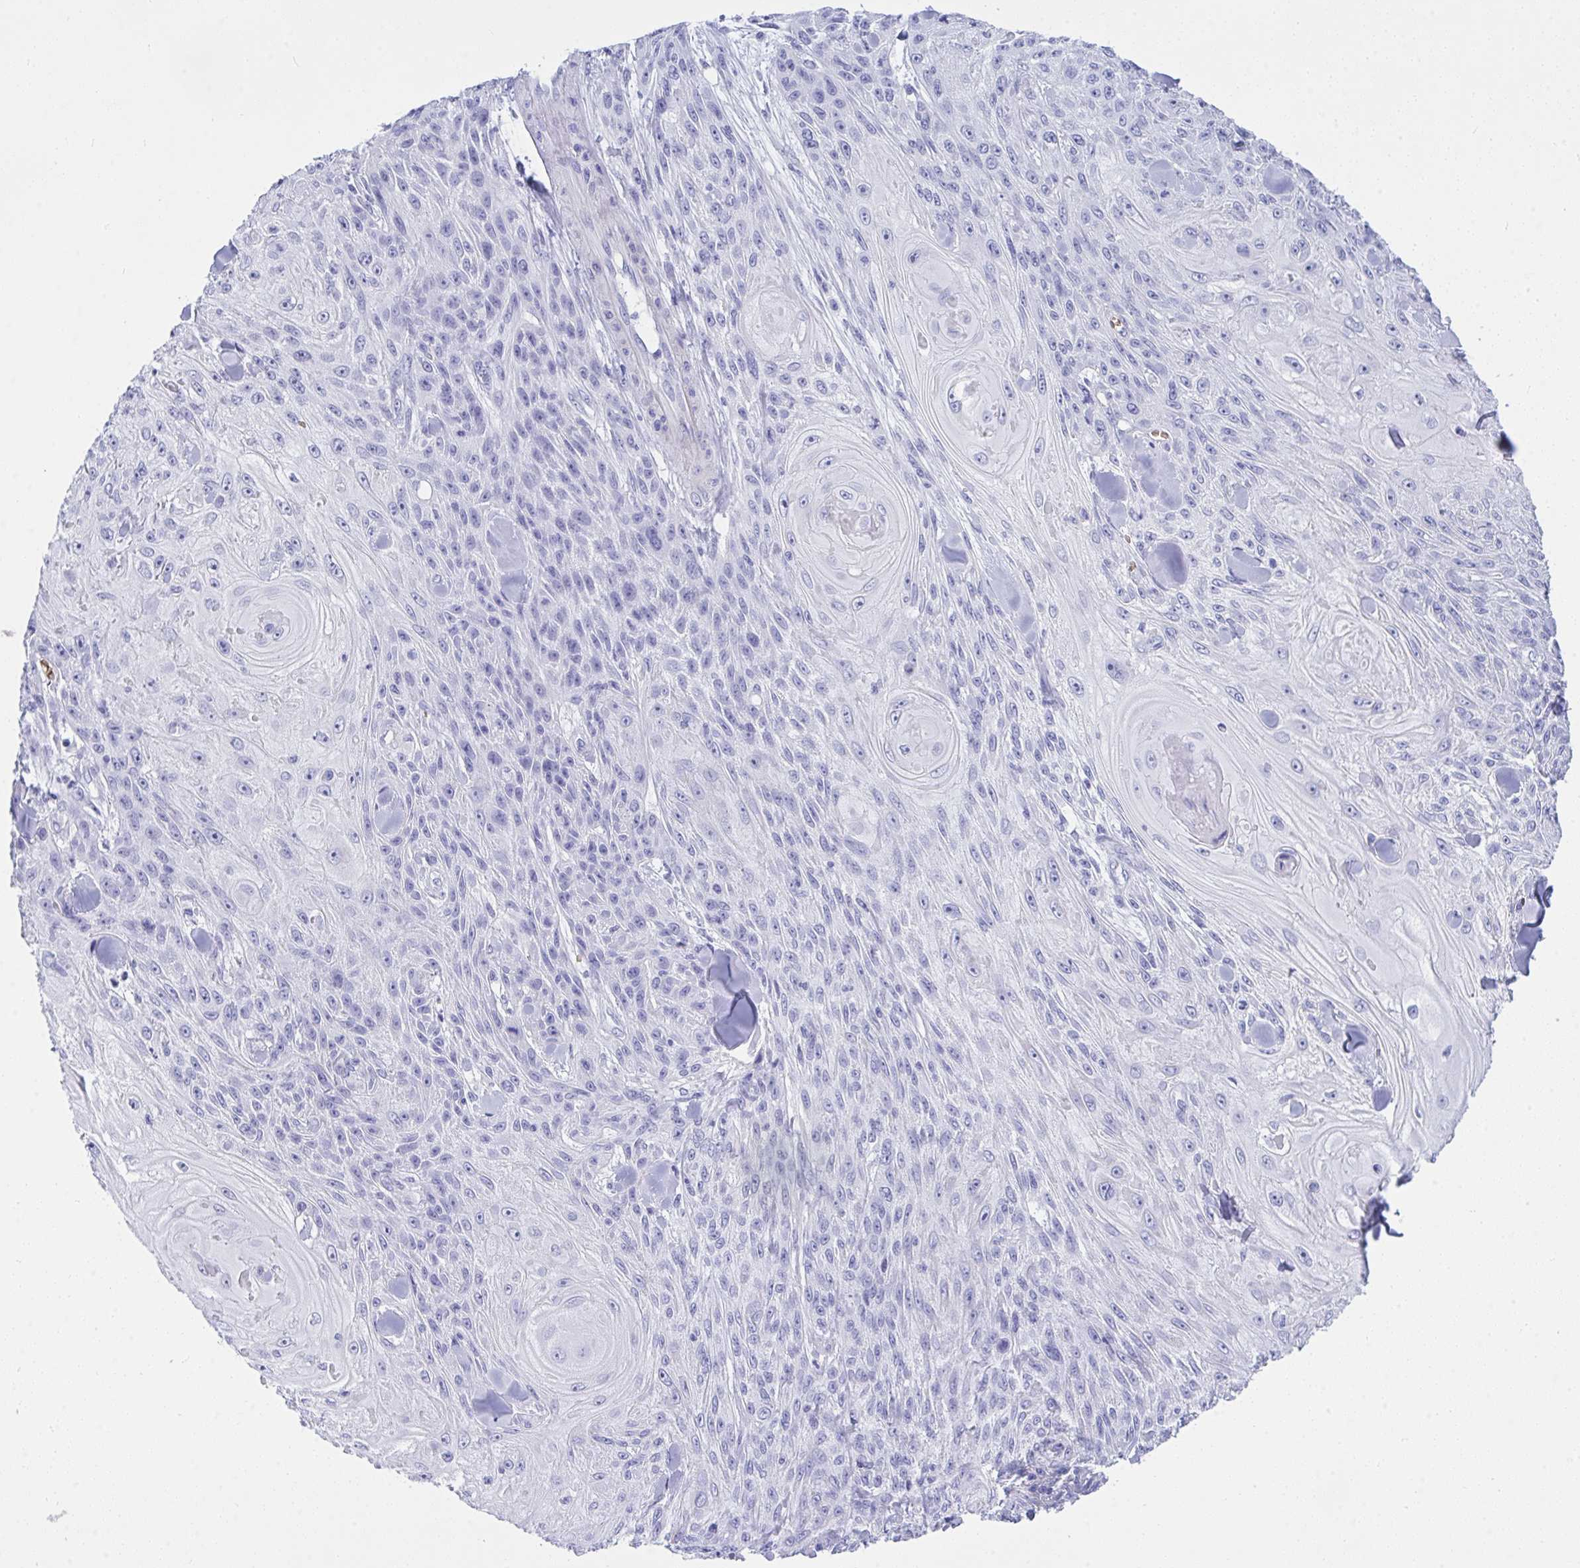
{"staining": {"intensity": "negative", "quantity": "none", "location": "none"}, "tissue": "skin cancer", "cell_type": "Tumor cells", "image_type": "cancer", "snomed": [{"axis": "morphology", "description": "Squamous cell carcinoma, NOS"}, {"axis": "topography", "description": "Skin"}], "caption": "Skin cancer was stained to show a protein in brown. There is no significant expression in tumor cells.", "gene": "ANK1", "patient": {"sex": "male", "age": 88}}